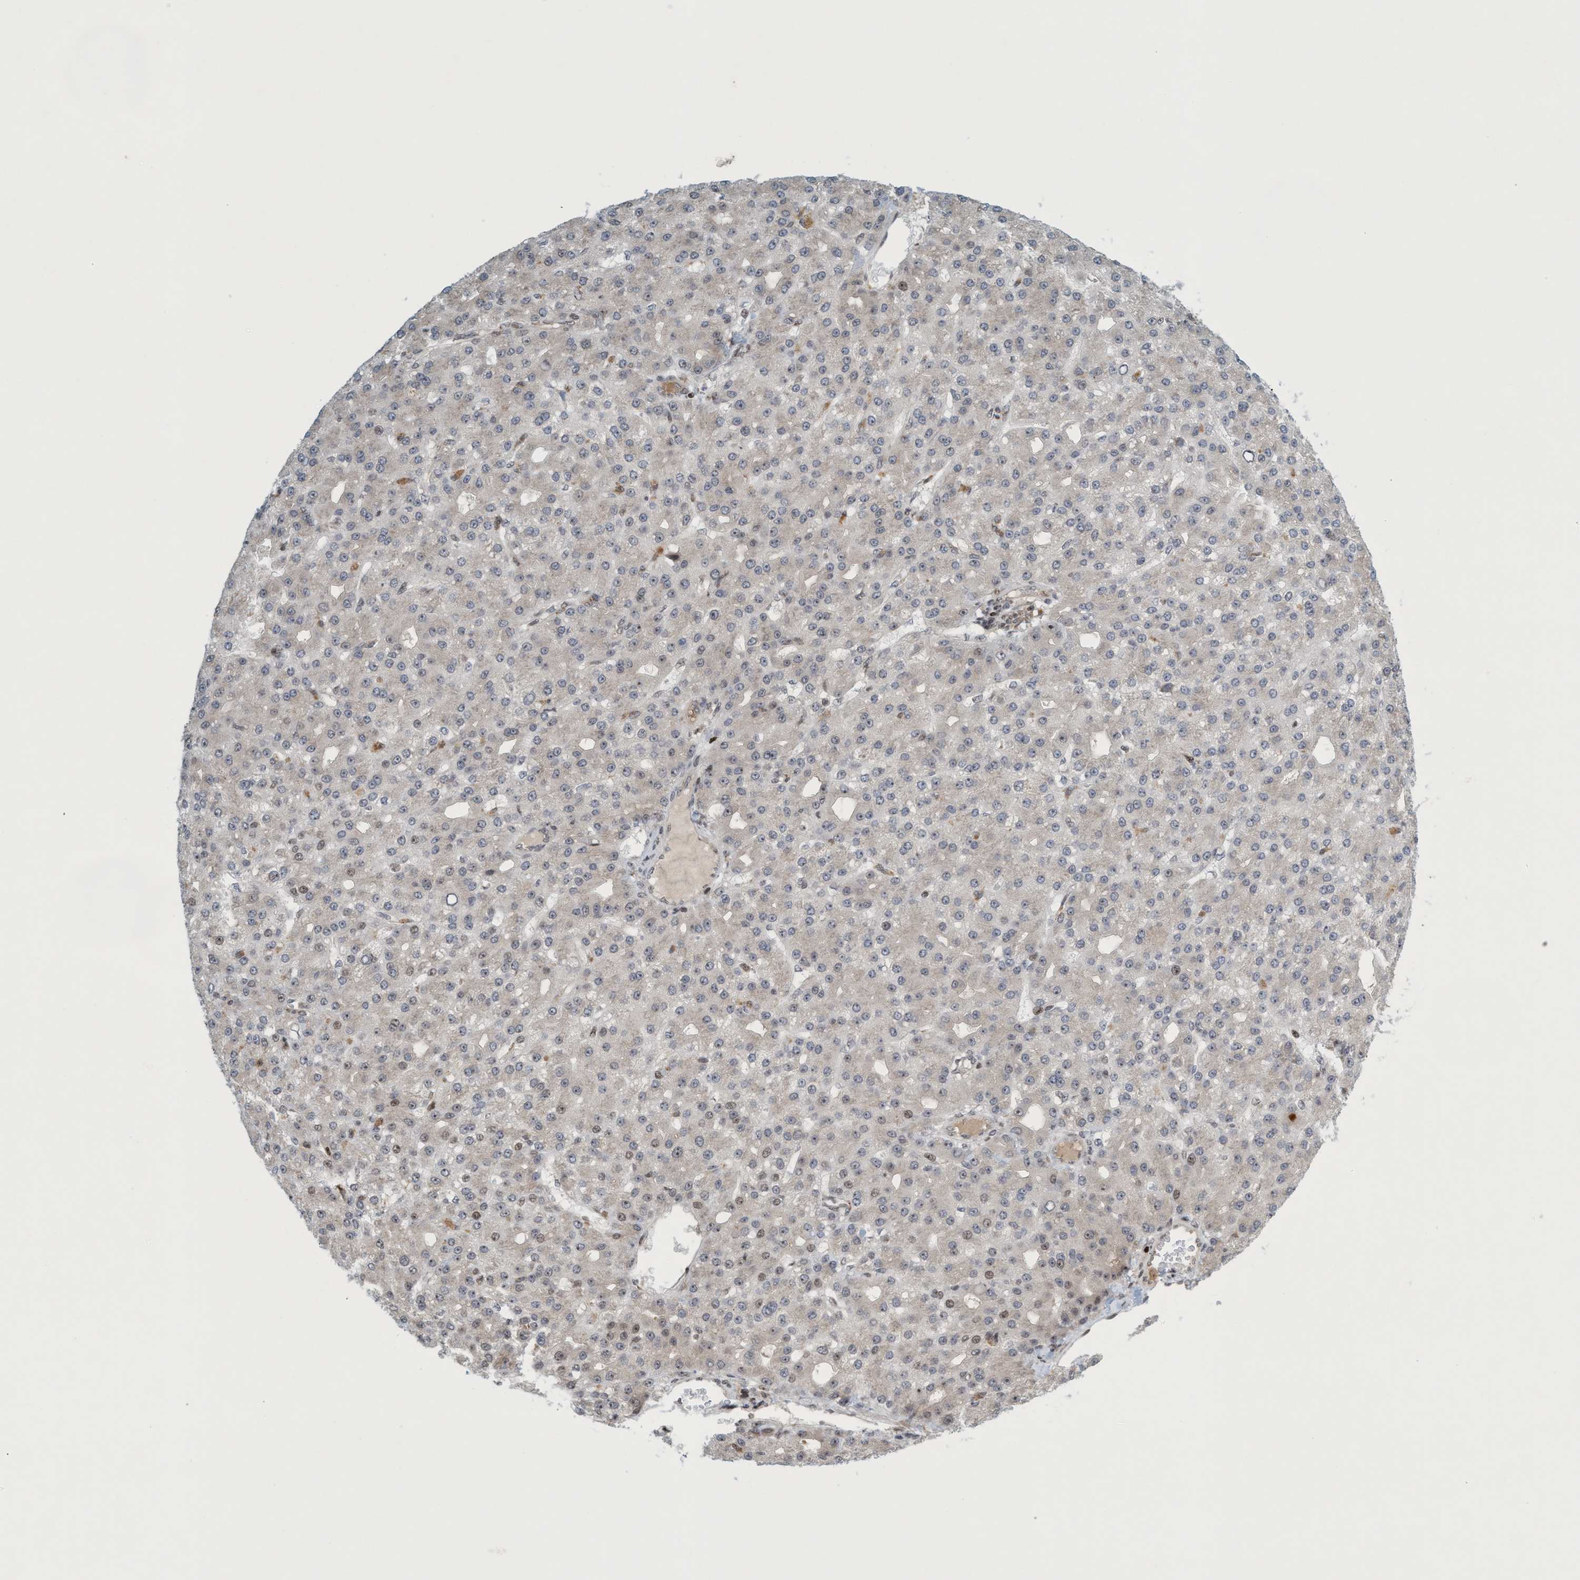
{"staining": {"intensity": "strong", "quantity": "<25%", "location": "nuclear"}, "tissue": "liver cancer", "cell_type": "Tumor cells", "image_type": "cancer", "snomed": [{"axis": "morphology", "description": "Carcinoma, Hepatocellular, NOS"}, {"axis": "topography", "description": "Liver"}], "caption": "This image reveals liver hepatocellular carcinoma stained with immunohistochemistry (IHC) to label a protein in brown. The nuclear of tumor cells show strong positivity for the protein. Nuclei are counter-stained blue.", "gene": "SMCR8", "patient": {"sex": "male", "age": 67}}